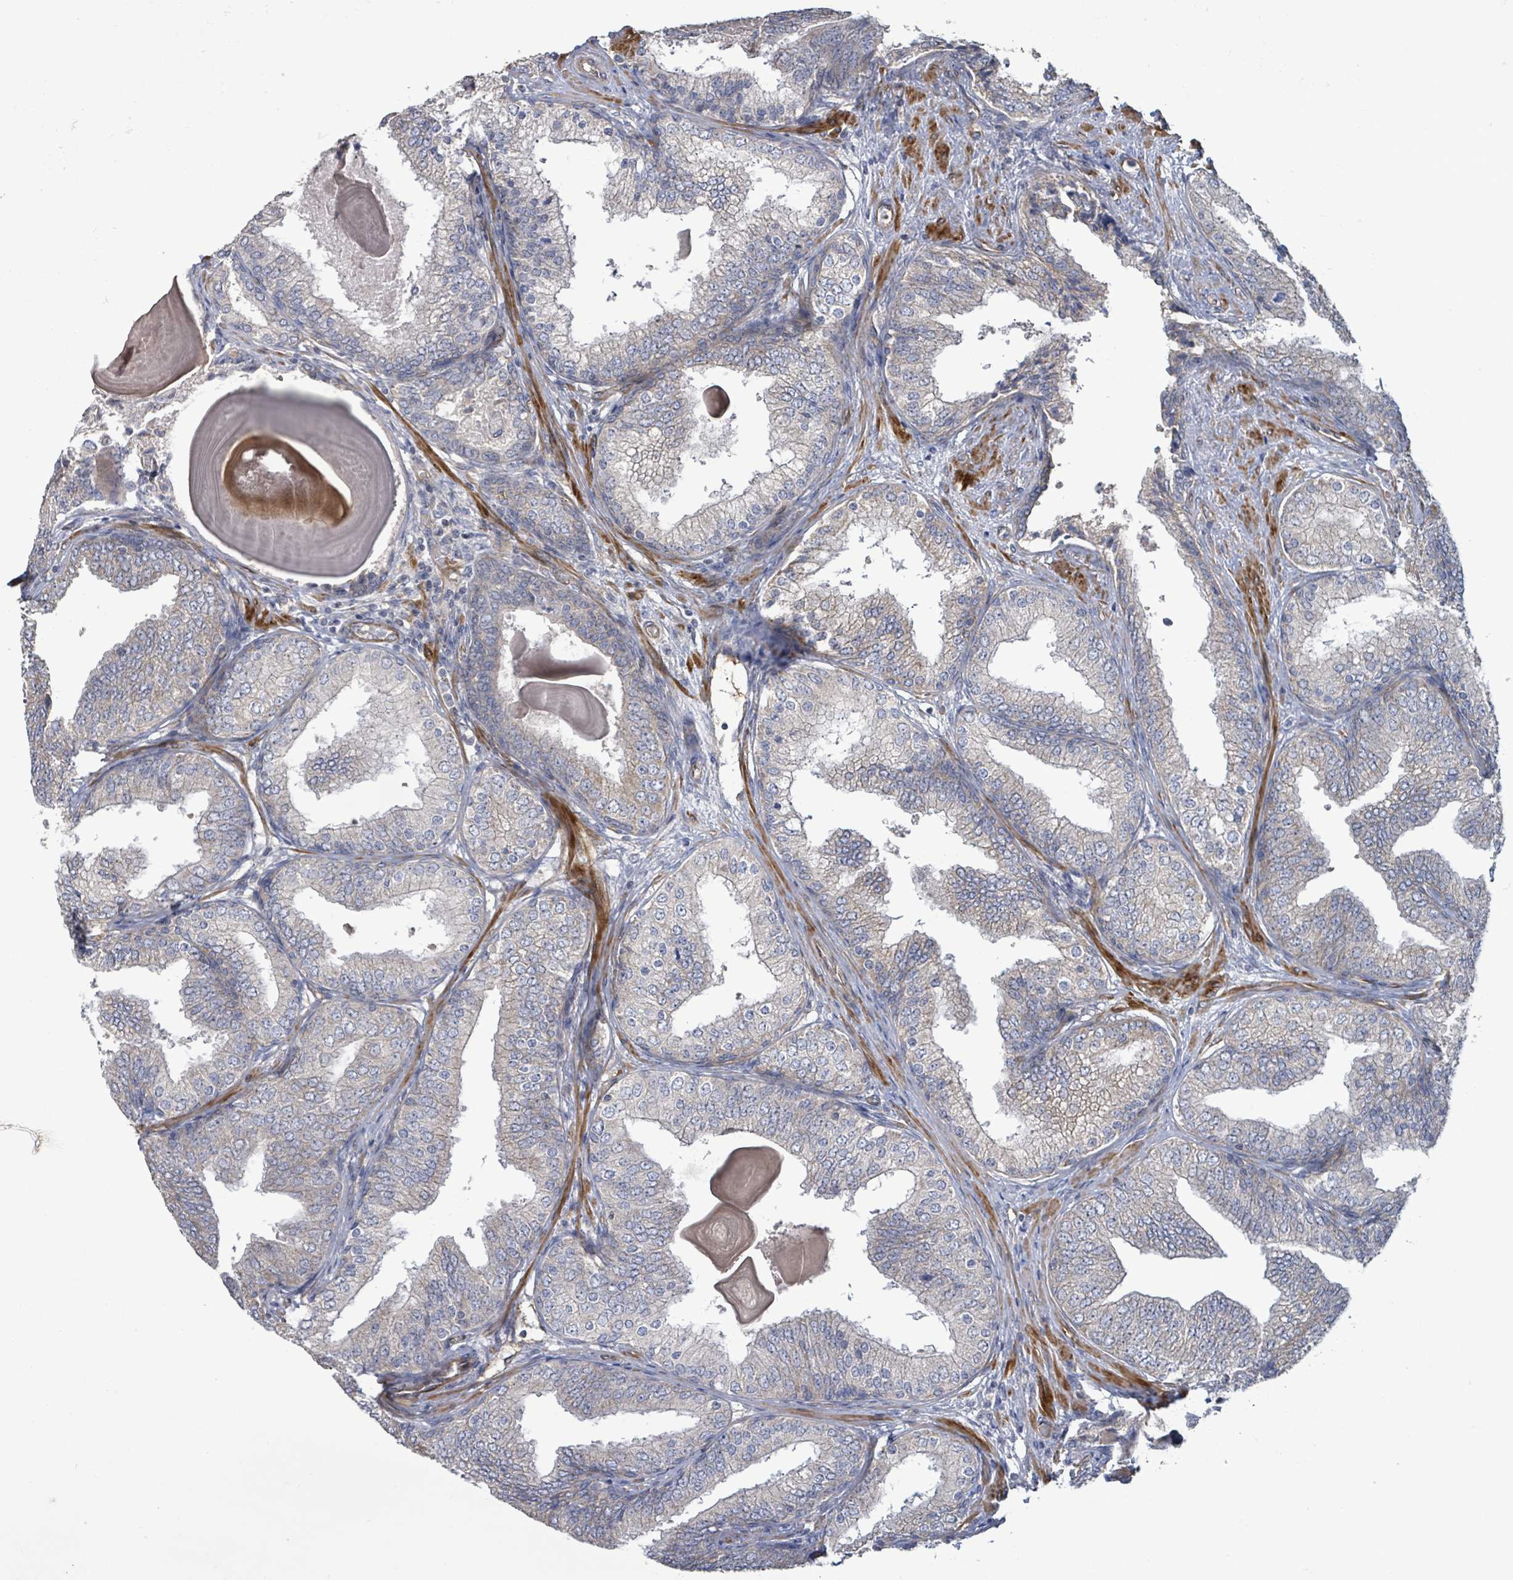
{"staining": {"intensity": "negative", "quantity": "none", "location": "none"}, "tissue": "prostate cancer", "cell_type": "Tumor cells", "image_type": "cancer", "snomed": [{"axis": "morphology", "description": "Adenocarcinoma, High grade"}, {"axis": "topography", "description": "Prostate"}], "caption": "Prostate cancer (high-grade adenocarcinoma) was stained to show a protein in brown. There is no significant staining in tumor cells.", "gene": "KANK3", "patient": {"sex": "male", "age": 63}}